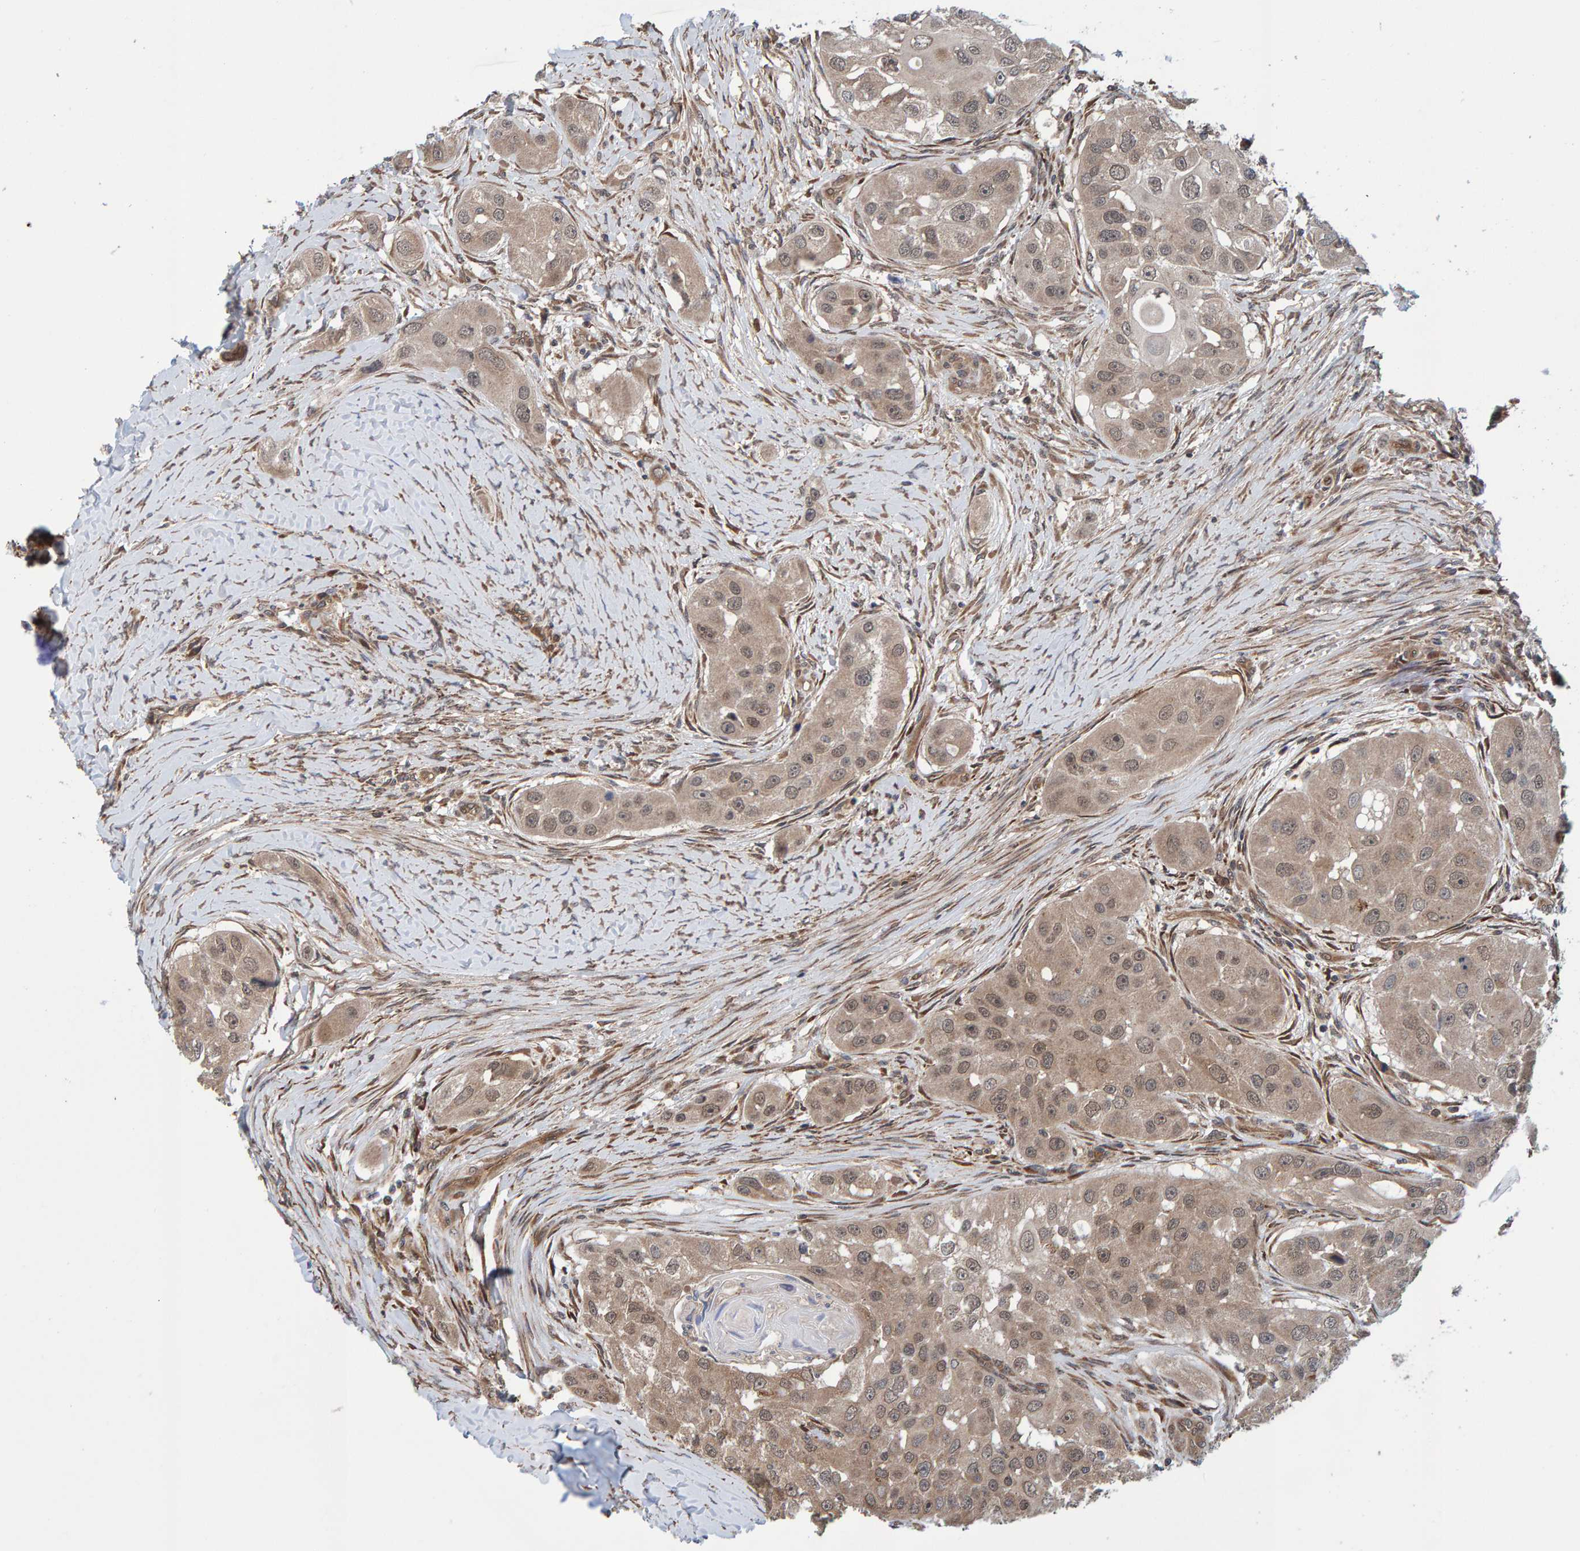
{"staining": {"intensity": "weak", "quantity": ">75%", "location": "cytoplasmic/membranous"}, "tissue": "head and neck cancer", "cell_type": "Tumor cells", "image_type": "cancer", "snomed": [{"axis": "morphology", "description": "Normal tissue, NOS"}, {"axis": "morphology", "description": "Squamous cell carcinoma, NOS"}, {"axis": "topography", "description": "Skeletal muscle"}, {"axis": "topography", "description": "Head-Neck"}], "caption": "Protein expression analysis of head and neck cancer displays weak cytoplasmic/membranous positivity in approximately >75% of tumor cells.", "gene": "SCRN2", "patient": {"sex": "male", "age": 51}}